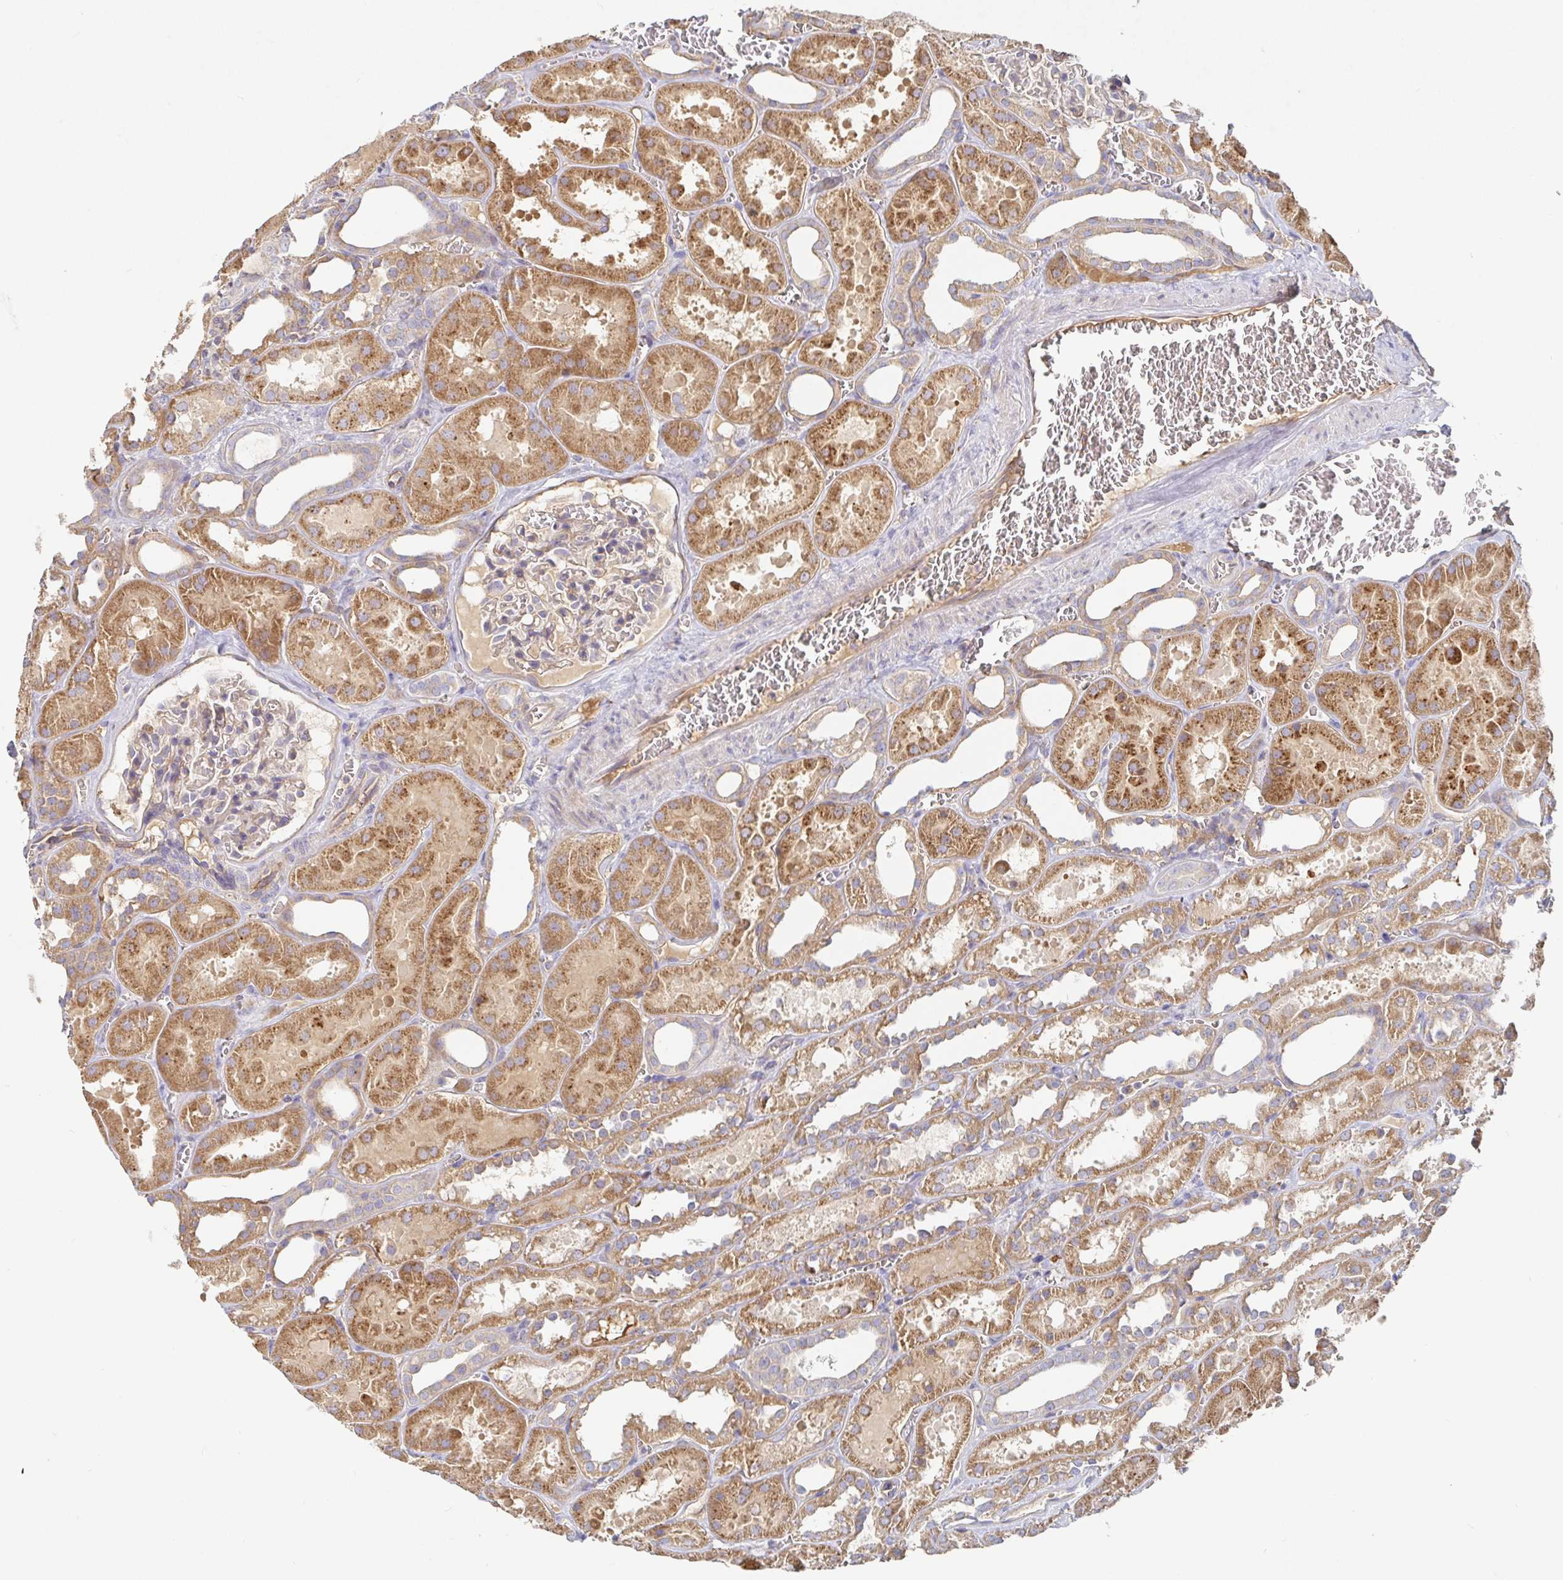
{"staining": {"intensity": "weak", "quantity": "<25%", "location": "cytoplasmic/membranous"}, "tissue": "kidney", "cell_type": "Cells in glomeruli", "image_type": "normal", "snomed": [{"axis": "morphology", "description": "Normal tissue, NOS"}, {"axis": "topography", "description": "Kidney"}], "caption": "DAB immunohistochemical staining of unremarkable human kidney exhibits no significant expression in cells in glomeruli. (IHC, brightfield microscopy, high magnification).", "gene": "IRAK2", "patient": {"sex": "female", "age": 41}}